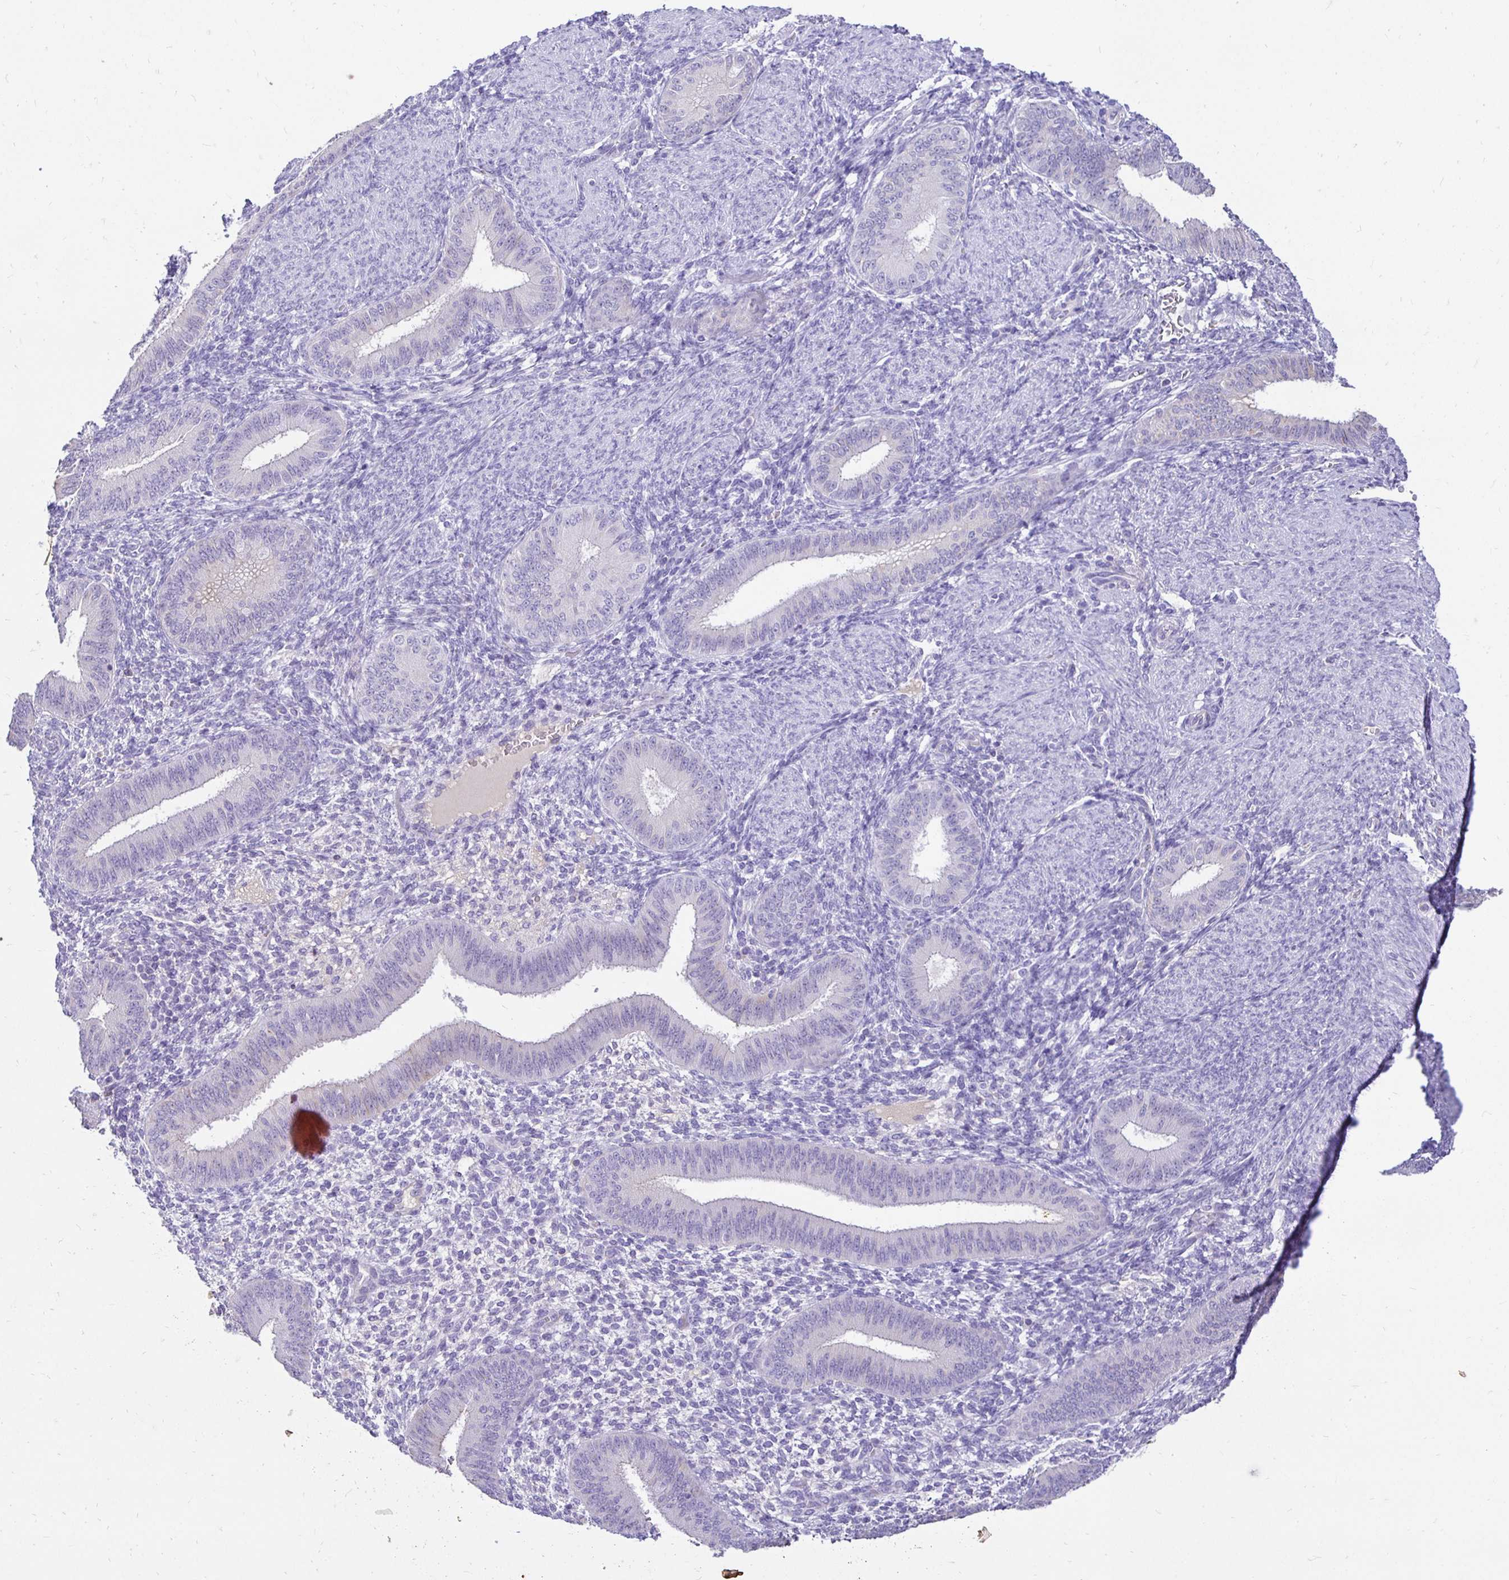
{"staining": {"intensity": "negative", "quantity": "none", "location": "none"}, "tissue": "endometrium", "cell_type": "Cells in endometrial stroma", "image_type": "normal", "snomed": [{"axis": "morphology", "description": "Normal tissue, NOS"}, {"axis": "topography", "description": "Endometrium"}], "caption": "Immunohistochemical staining of normal human endometrium displays no significant expression in cells in endometrial stroma.", "gene": "TAF1D", "patient": {"sex": "female", "age": 39}}